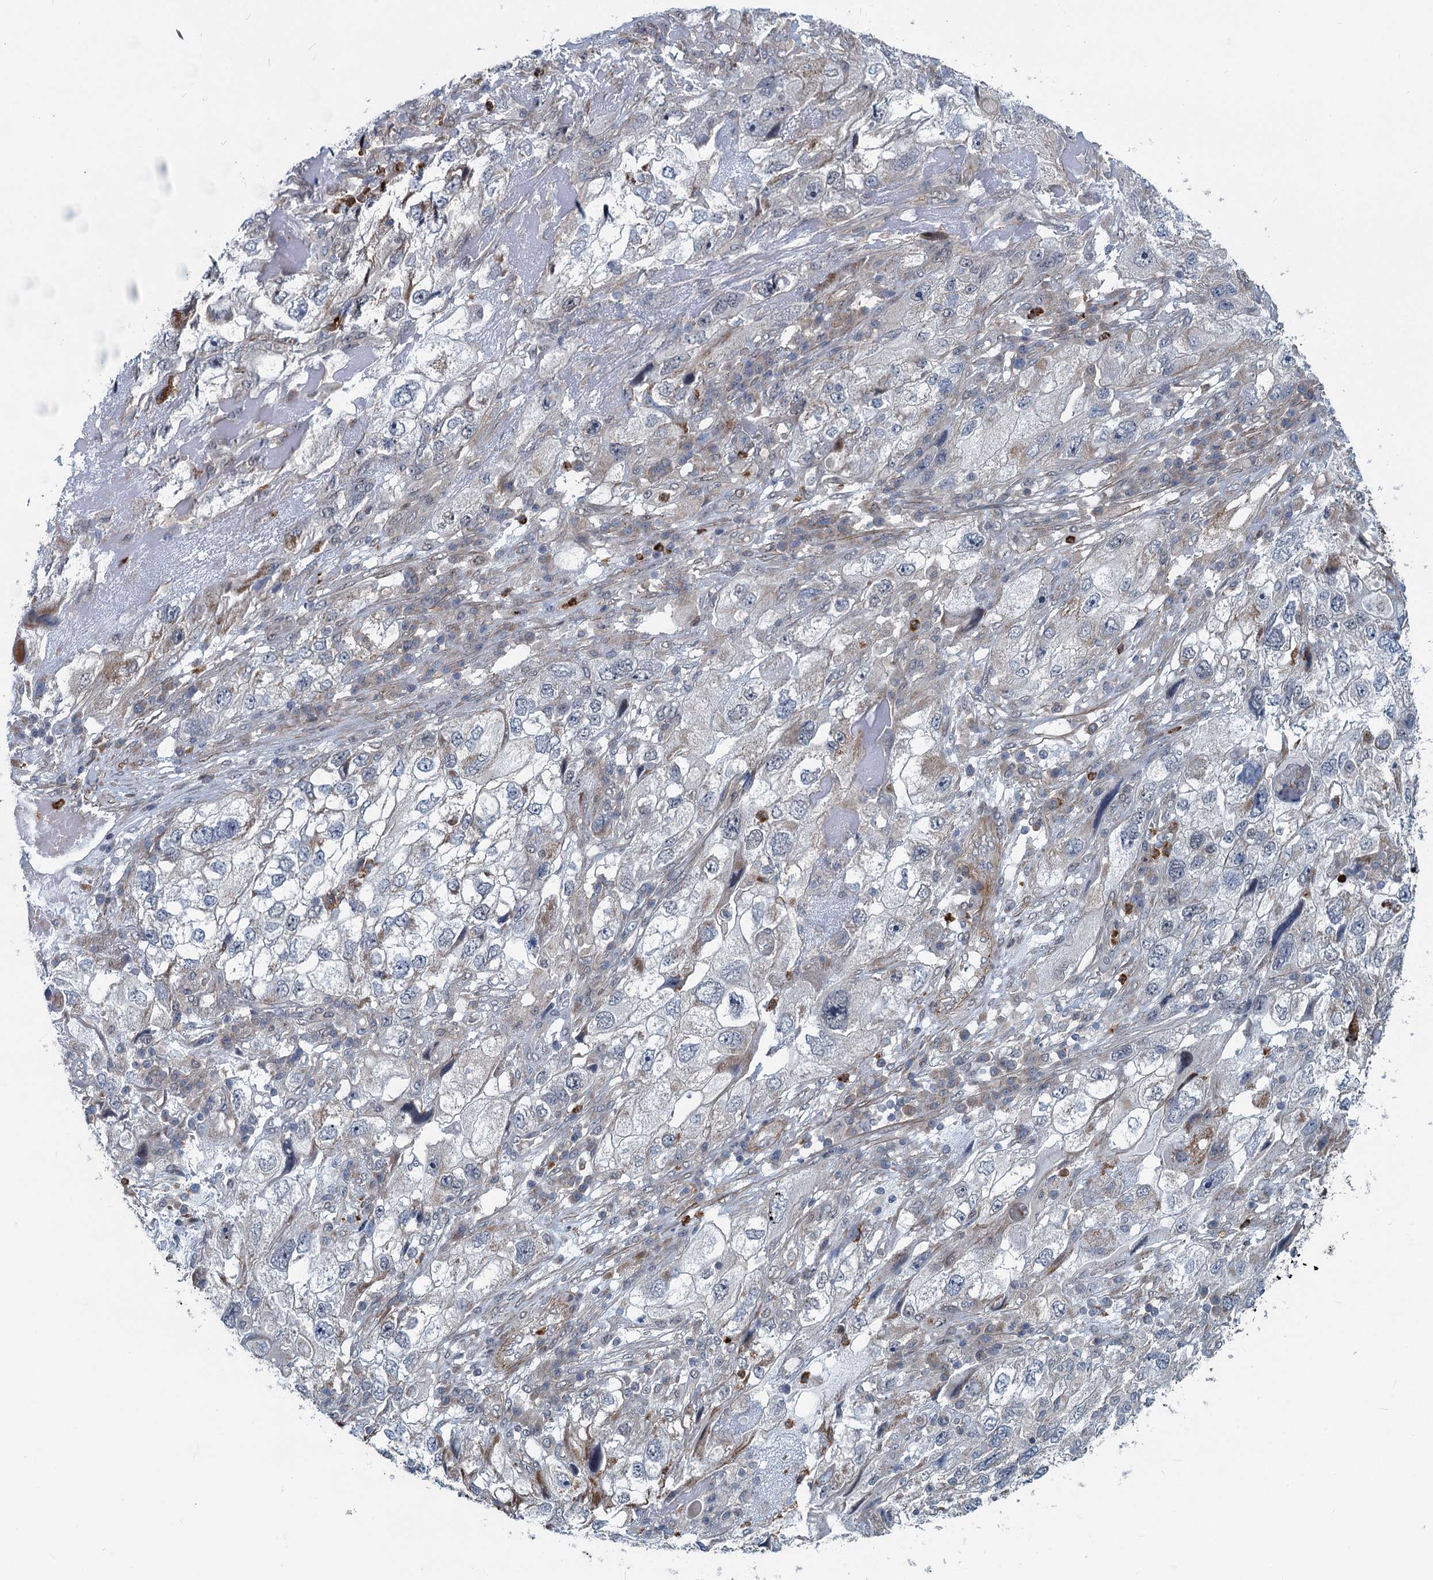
{"staining": {"intensity": "weak", "quantity": "<25%", "location": "cytoplasmic/membranous"}, "tissue": "endometrial cancer", "cell_type": "Tumor cells", "image_type": "cancer", "snomed": [{"axis": "morphology", "description": "Adenocarcinoma, NOS"}, {"axis": "topography", "description": "Endometrium"}], "caption": "High power microscopy micrograph of an IHC histopathology image of adenocarcinoma (endometrial), revealing no significant positivity in tumor cells. The staining was performed using DAB to visualize the protein expression in brown, while the nuclei were stained in blue with hematoxylin (Magnification: 20x).", "gene": "ADCY2", "patient": {"sex": "female", "age": 49}}